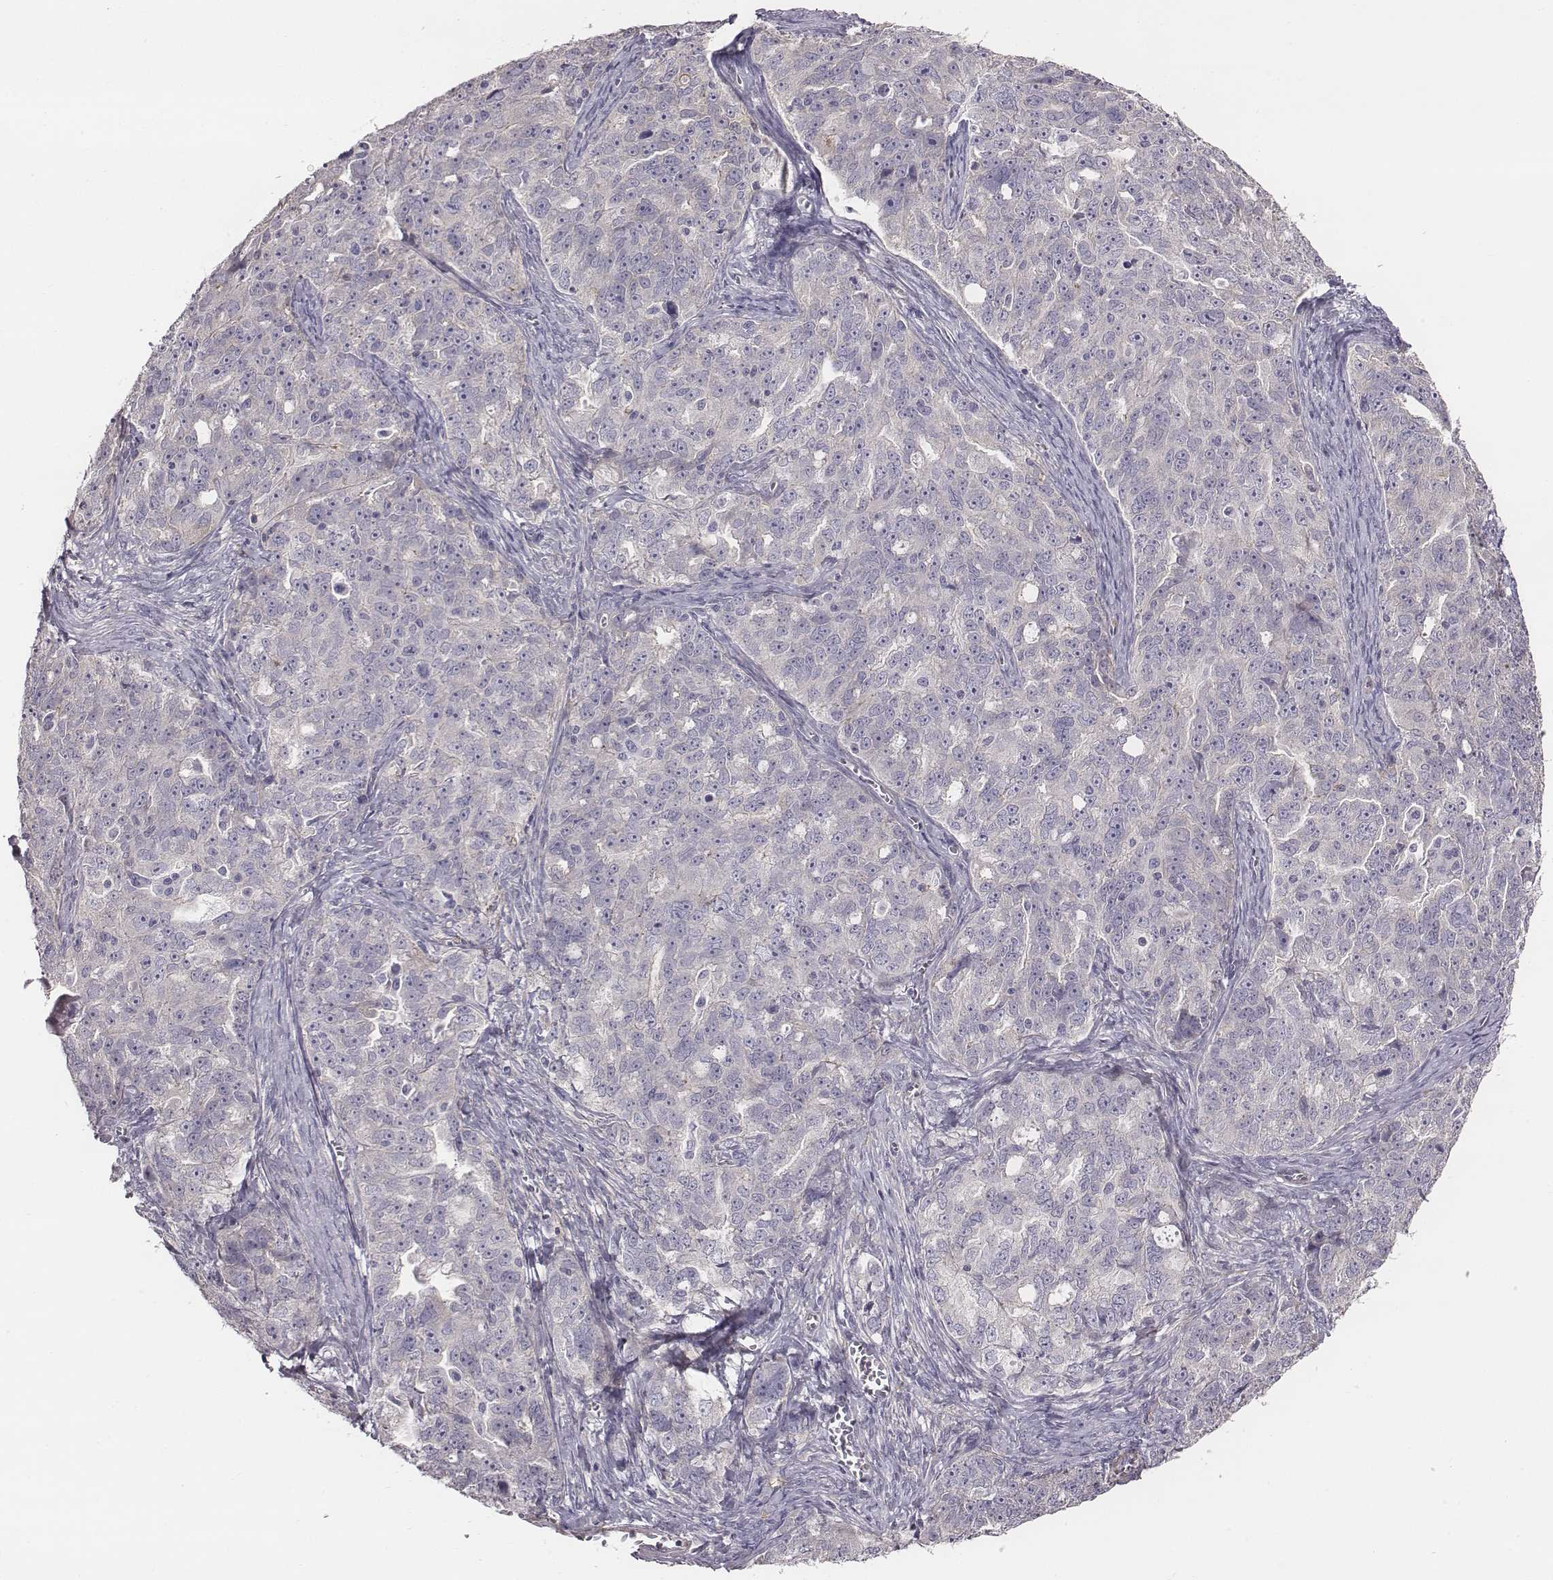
{"staining": {"intensity": "negative", "quantity": "none", "location": "none"}, "tissue": "ovarian cancer", "cell_type": "Tumor cells", "image_type": "cancer", "snomed": [{"axis": "morphology", "description": "Cystadenocarcinoma, serous, NOS"}, {"axis": "topography", "description": "Ovary"}], "caption": "Serous cystadenocarcinoma (ovarian) stained for a protein using immunohistochemistry (IHC) shows no staining tumor cells.", "gene": "PRKCZ", "patient": {"sex": "female", "age": 51}}